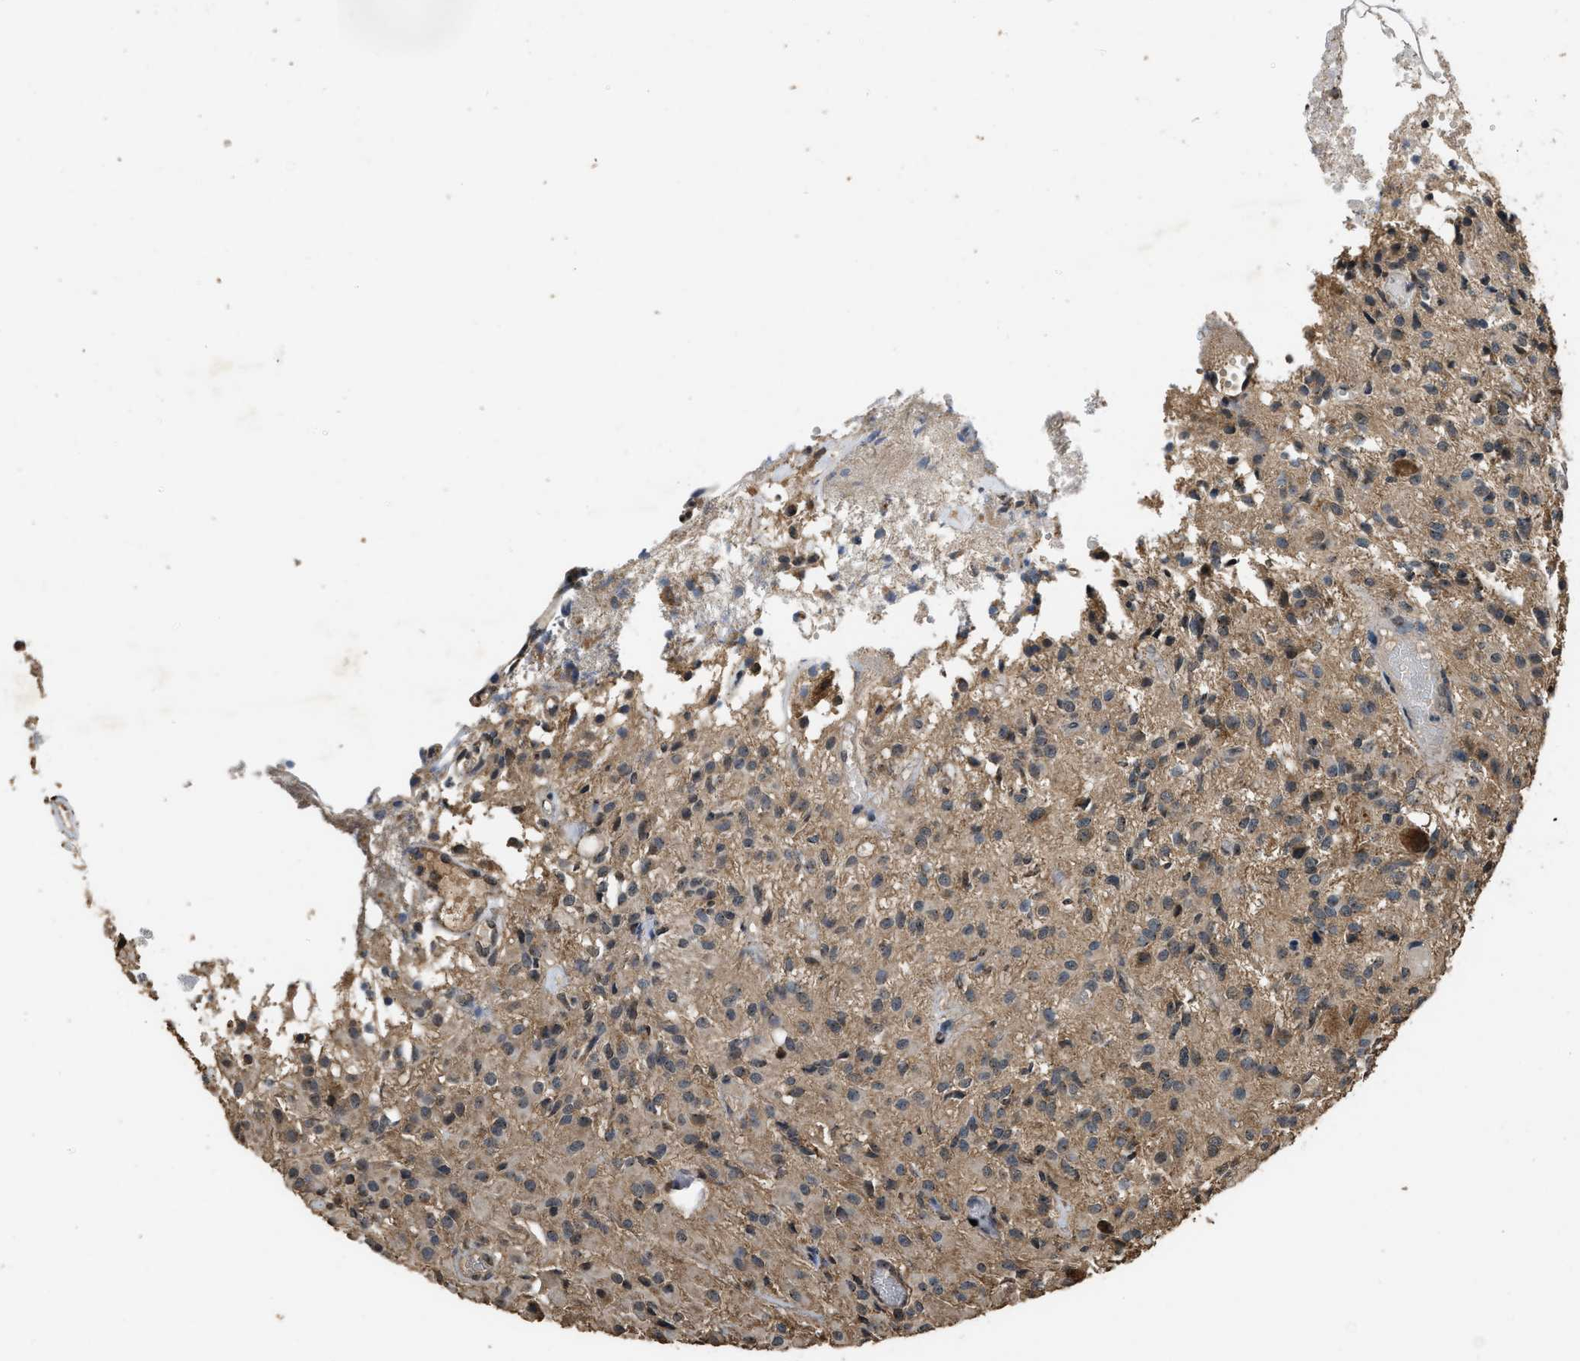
{"staining": {"intensity": "weak", "quantity": ">75%", "location": "cytoplasmic/membranous"}, "tissue": "glioma", "cell_type": "Tumor cells", "image_type": "cancer", "snomed": [{"axis": "morphology", "description": "Glioma, malignant, High grade"}, {"axis": "topography", "description": "Brain"}], "caption": "Human high-grade glioma (malignant) stained with a protein marker demonstrates weak staining in tumor cells.", "gene": "DENND6B", "patient": {"sex": "female", "age": 59}}